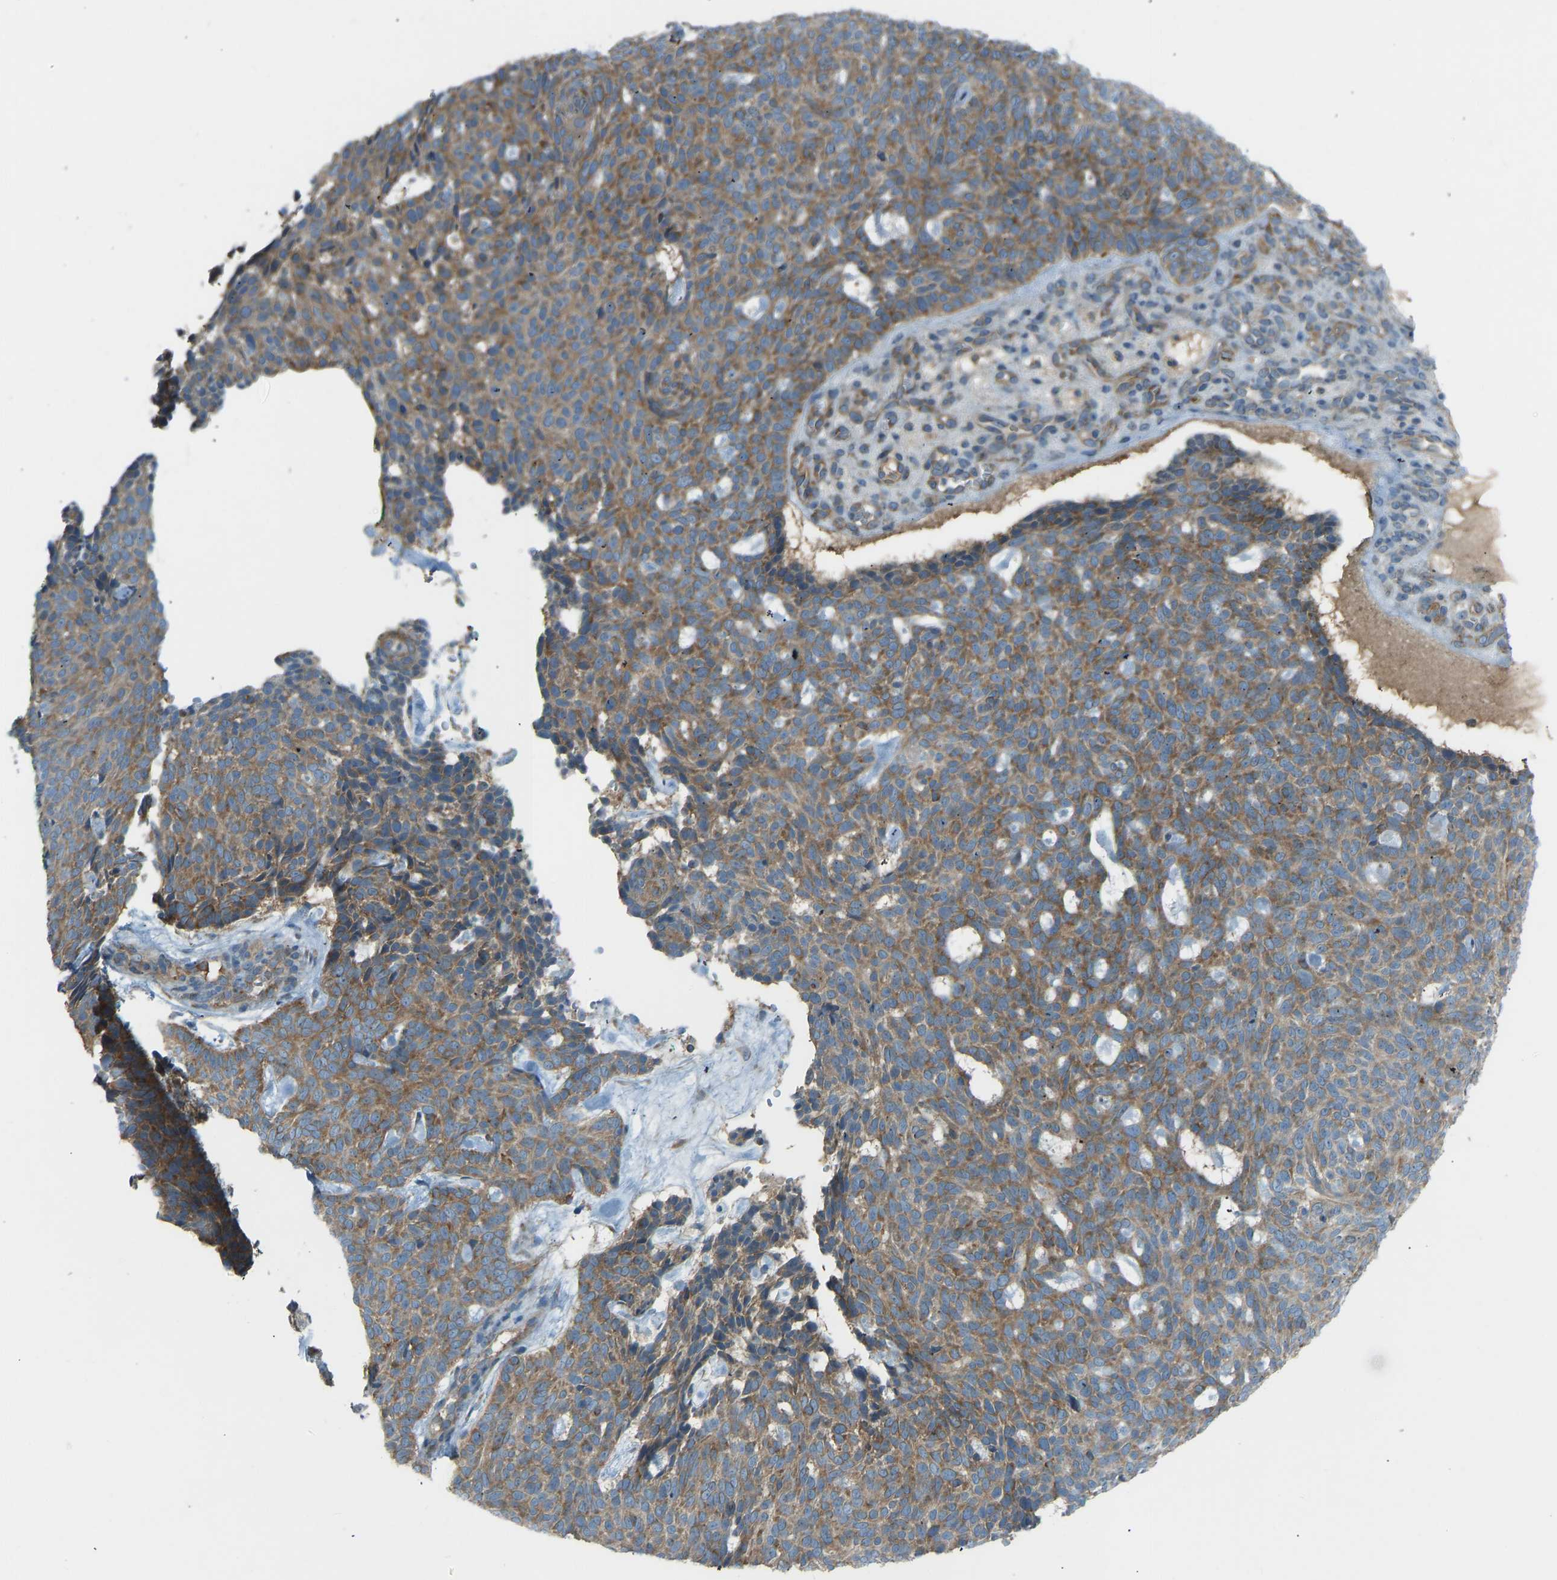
{"staining": {"intensity": "moderate", "quantity": ">75%", "location": "cytoplasmic/membranous"}, "tissue": "skin cancer", "cell_type": "Tumor cells", "image_type": "cancer", "snomed": [{"axis": "morphology", "description": "Basal cell carcinoma"}, {"axis": "topography", "description": "Skin"}], "caption": "Immunohistochemical staining of skin cancer demonstrates medium levels of moderate cytoplasmic/membranous expression in approximately >75% of tumor cells.", "gene": "STAU2", "patient": {"sex": "male", "age": 61}}